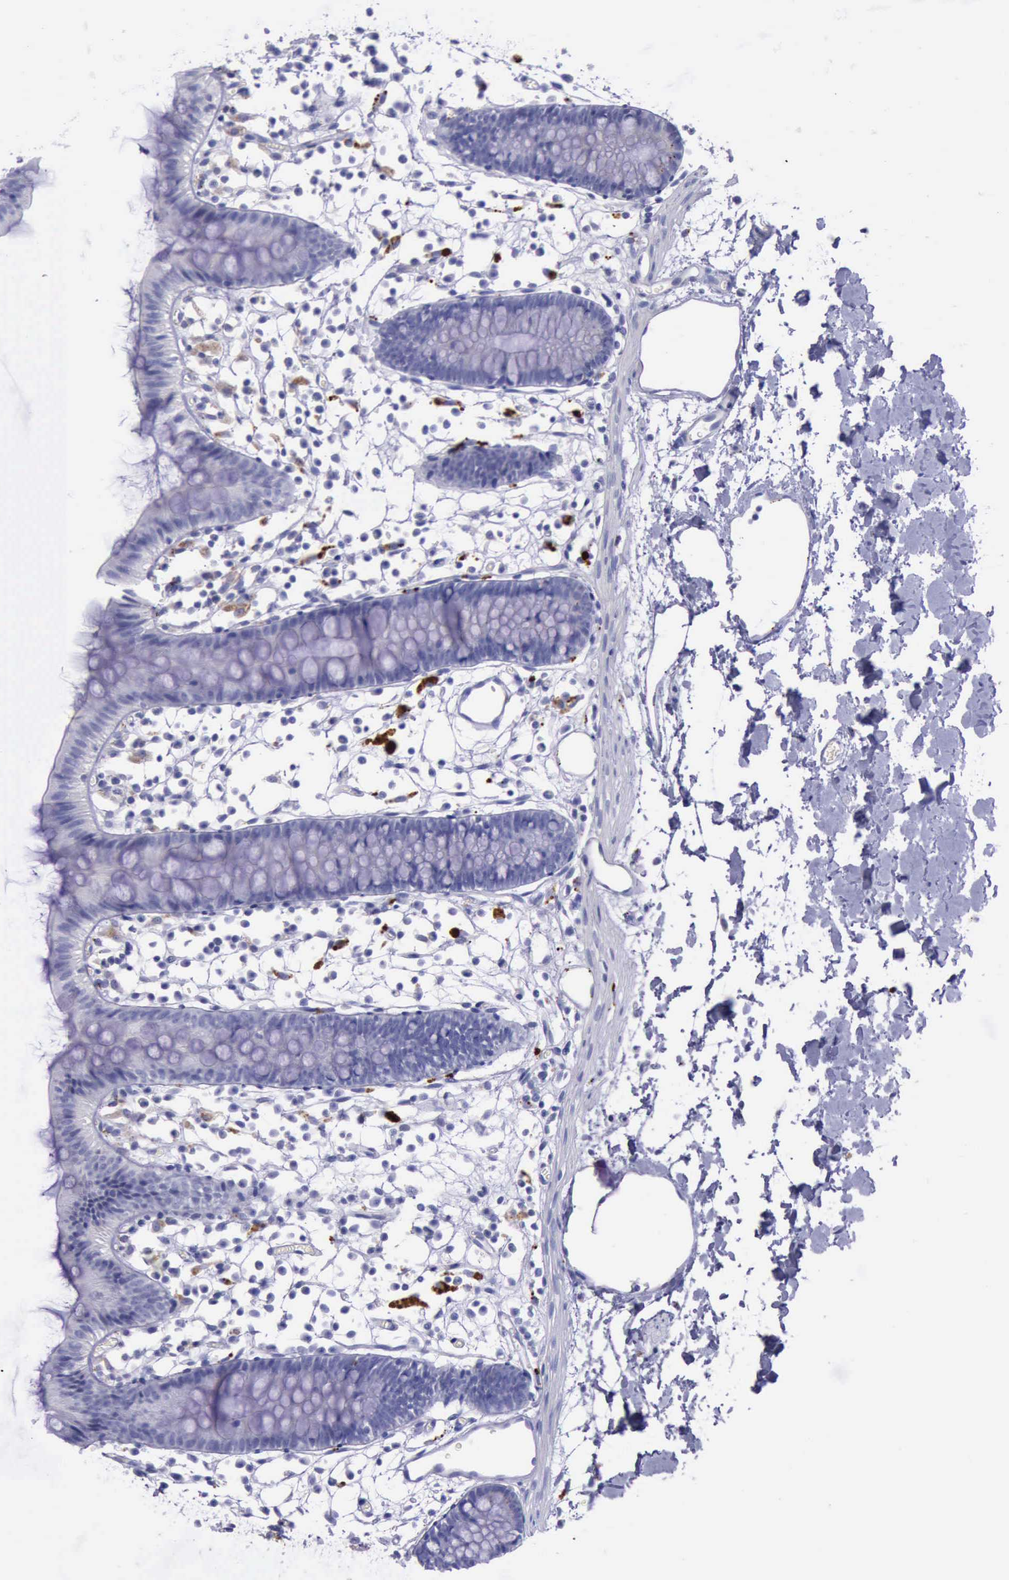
{"staining": {"intensity": "negative", "quantity": "none", "location": "none"}, "tissue": "colon", "cell_type": "Endothelial cells", "image_type": "normal", "snomed": [{"axis": "morphology", "description": "Normal tissue, NOS"}, {"axis": "topography", "description": "Colon"}], "caption": "Immunohistochemical staining of normal human colon demonstrates no significant expression in endothelial cells.", "gene": "GLA", "patient": {"sex": "male", "age": 14}}